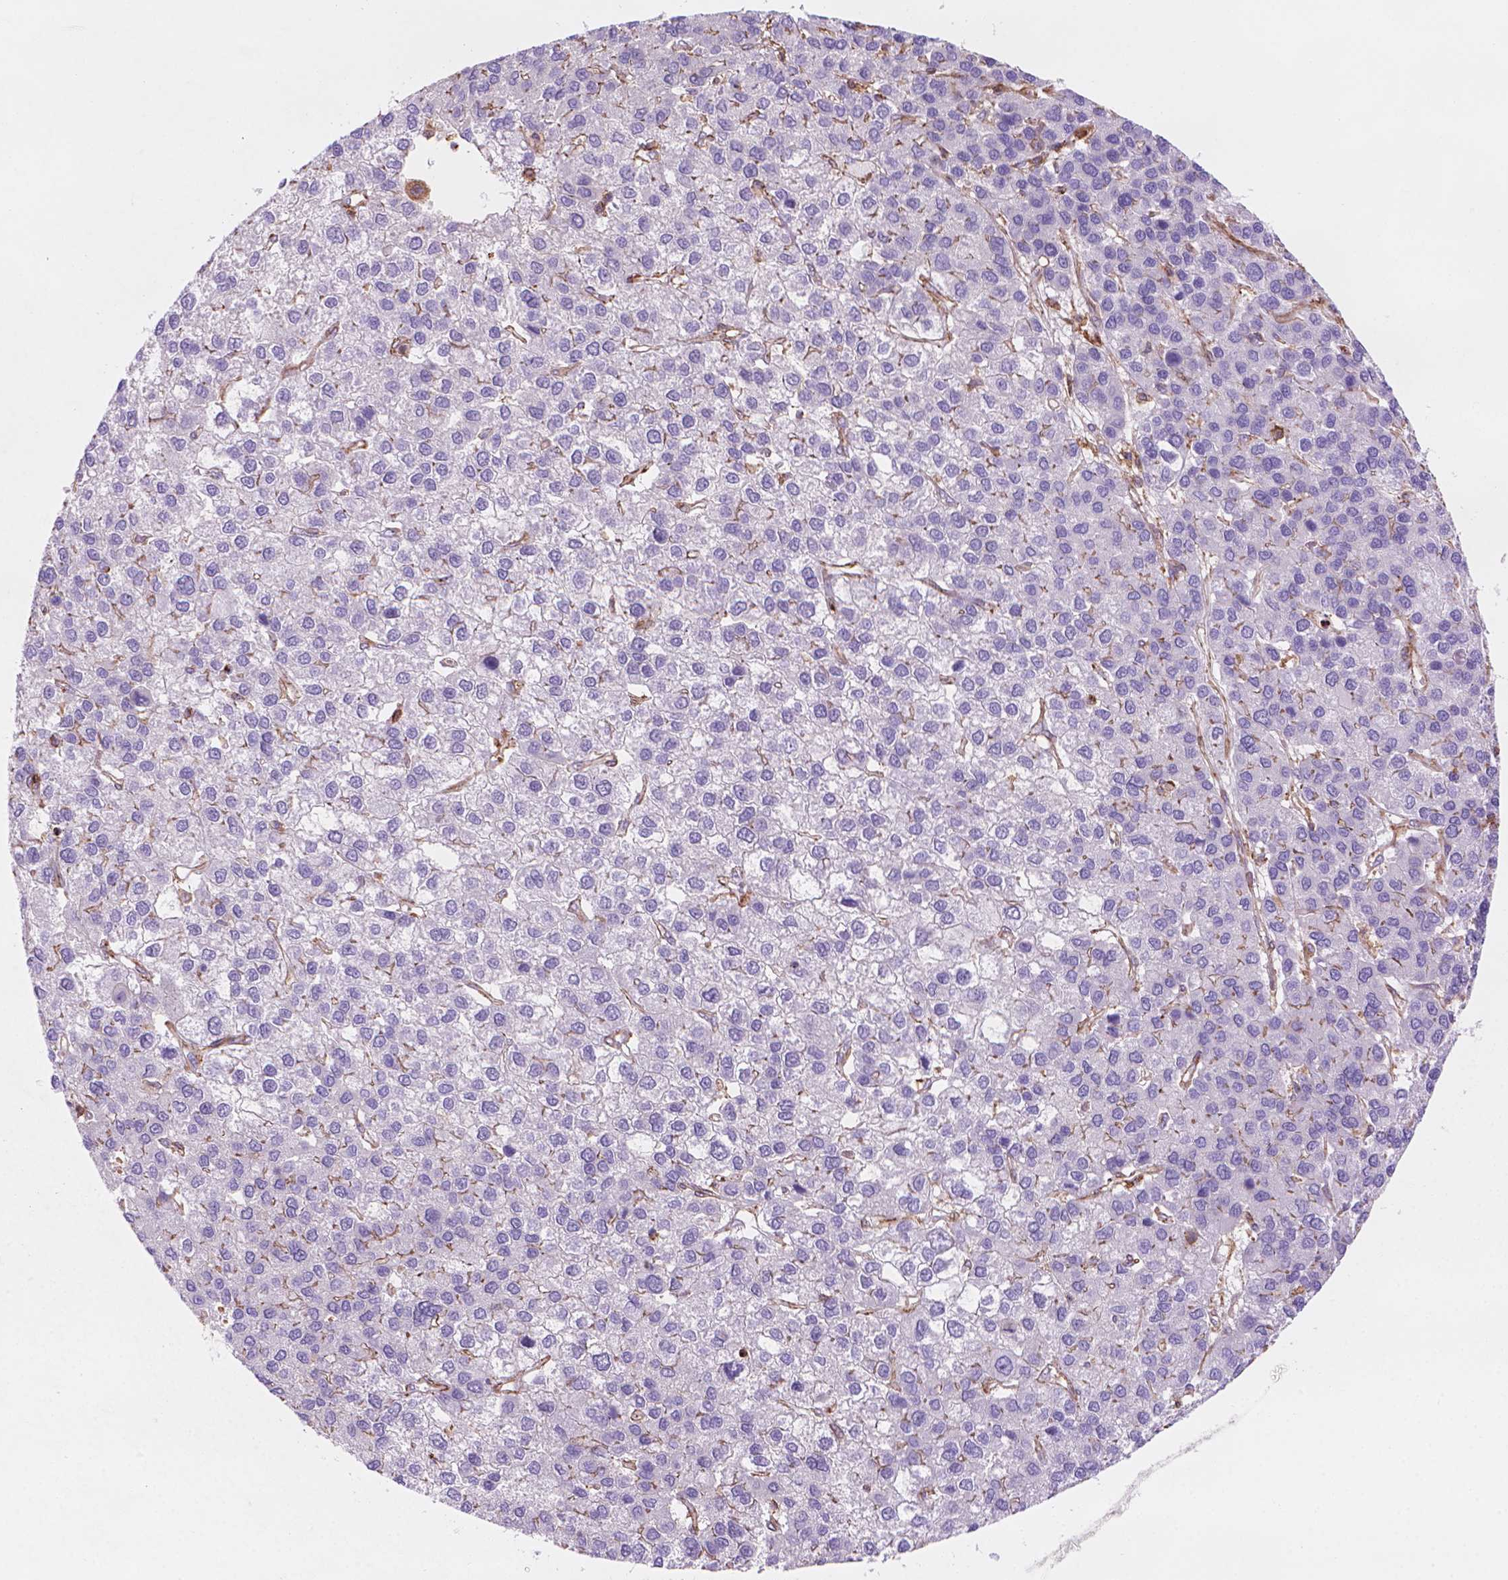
{"staining": {"intensity": "negative", "quantity": "none", "location": "none"}, "tissue": "liver cancer", "cell_type": "Tumor cells", "image_type": "cancer", "snomed": [{"axis": "morphology", "description": "Carcinoma, Hepatocellular, NOS"}, {"axis": "topography", "description": "Liver"}], "caption": "DAB (3,3'-diaminobenzidine) immunohistochemical staining of human liver cancer (hepatocellular carcinoma) demonstrates no significant positivity in tumor cells. (DAB (3,3'-diaminobenzidine) immunohistochemistry (IHC) visualized using brightfield microscopy, high magnification).", "gene": "PATJ", "patient": {"sex": "female", "age": 41}}